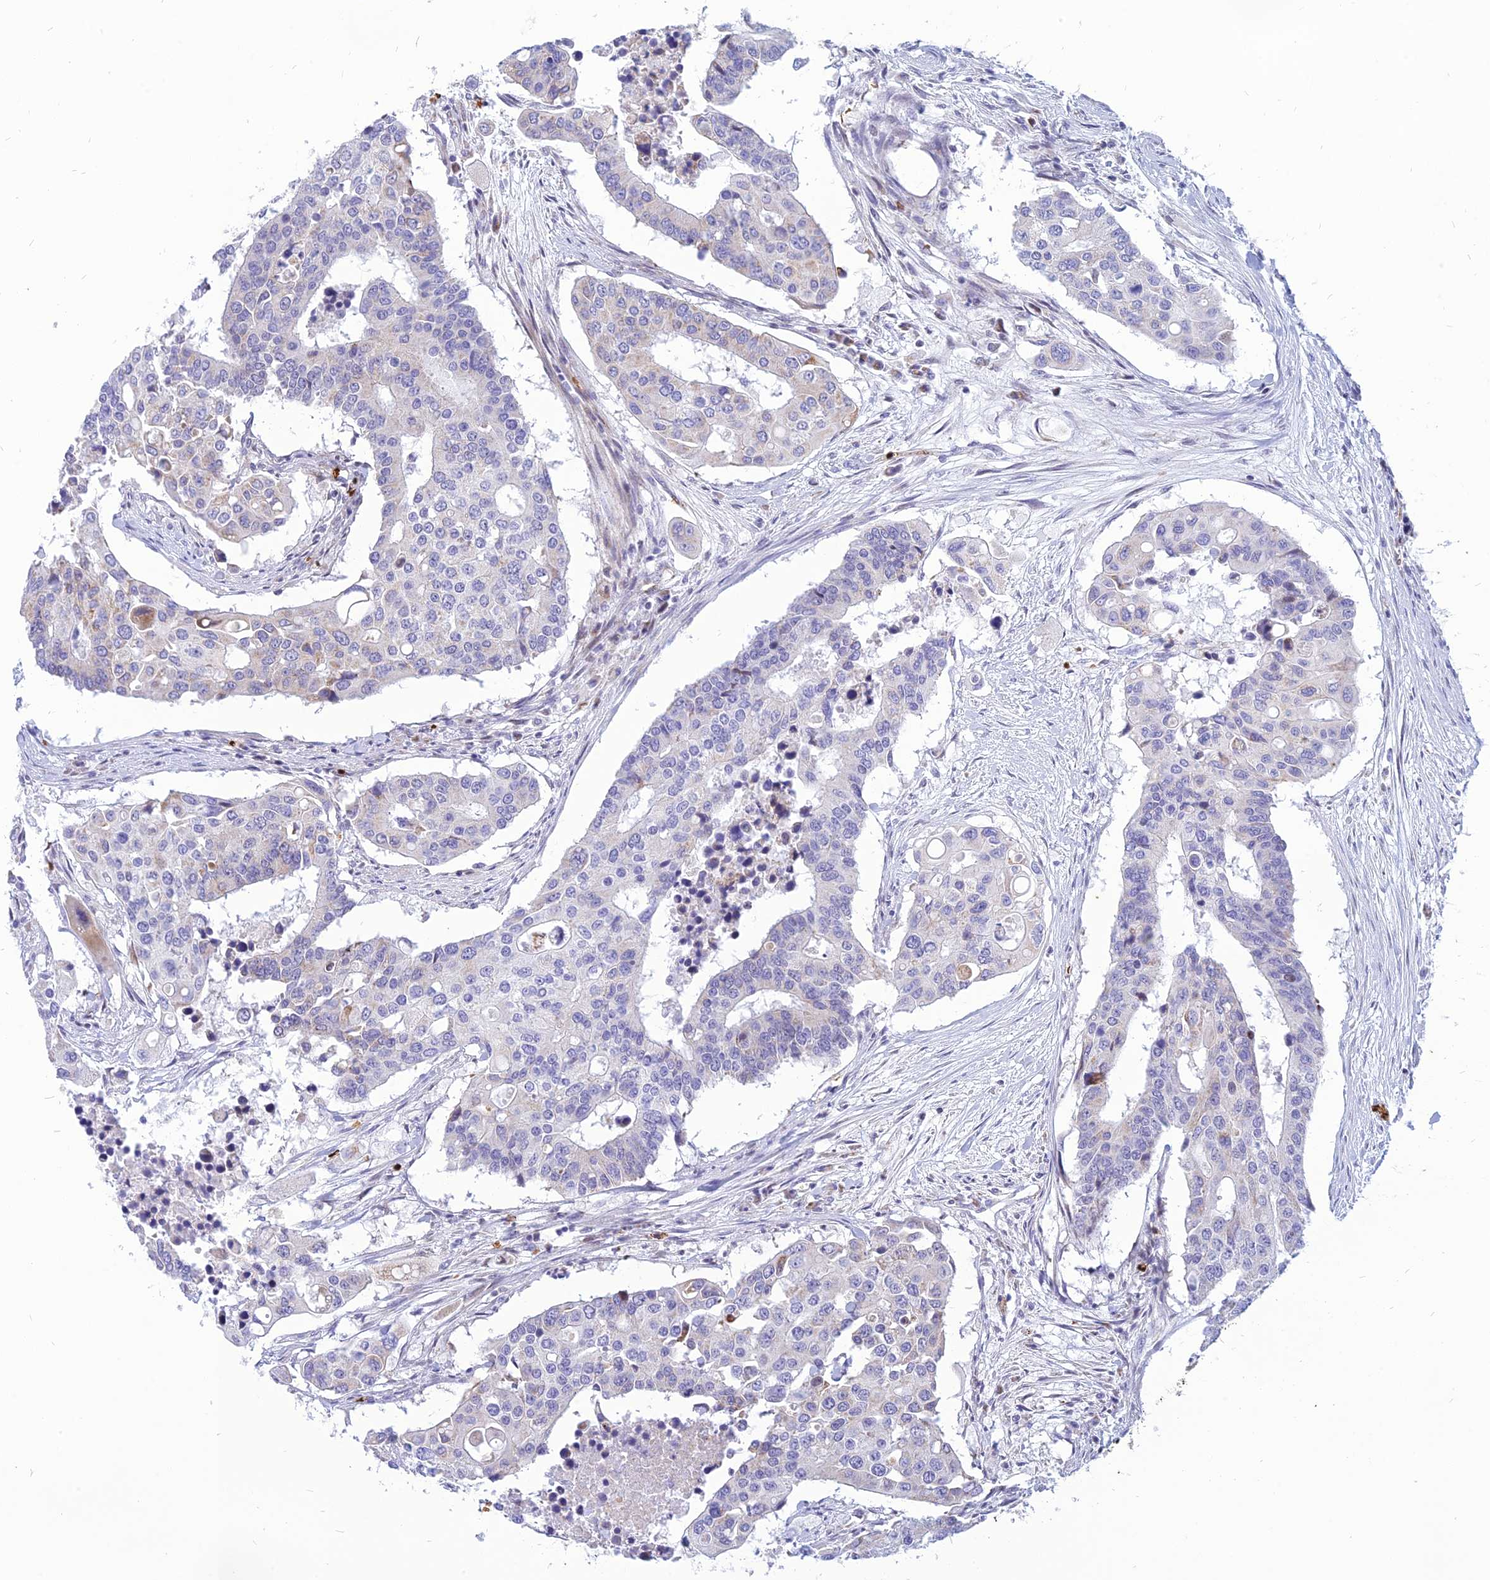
{"staining": {"intensity": "negative", "quantity": "none", "location": "none"}, "tissue": "colorectal cancer", "cell_type": "Tumor cells", "image_type": "cancer", "snomed": [{"axis": "morphology", "description": "Adenocarcinoma, NOS"}, {"axis": "topography", "description": "Colon"}], "caption": "The image reveals no significant expression in tumor cells of colorectal adenocarcinoma. Nuclei are stained in blue.", "gene": "HHAT", "patient": {"sex": "male", "age": 77}}